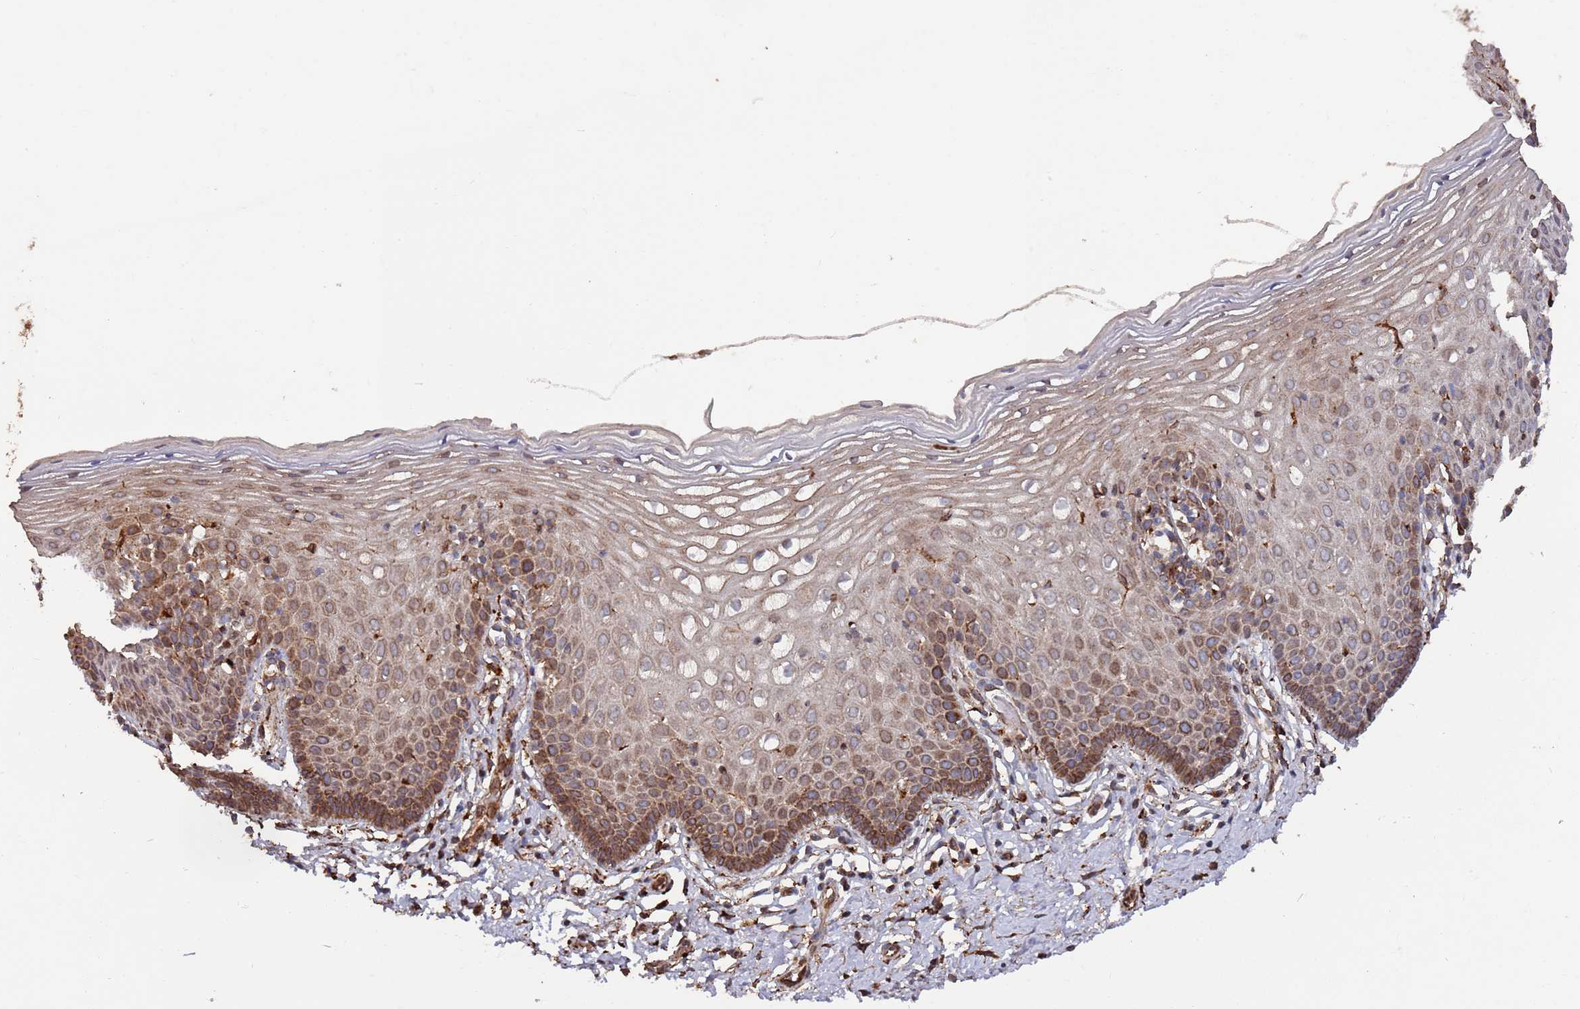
{"staining": {"intensity": "strong", "quantity": ">75%", "location": "cytoplasmic/membranous"}, "tissue": "cervix", "cell_type": "Glandular cells", "image_type": "normal", "snomed": [{"axis": "morphology", "description": "Normal tissue, NOS"}, {"axis": "topography", "description": "Cervix"}], "caption": "The micrograph reveals staining of unremarkable cervix, revealing strong cytoplasmic/membranous protein positivity (brown color) within glandular cells.", "gene": "LACC1", "patient": {"sex": "female", "age": 36}}